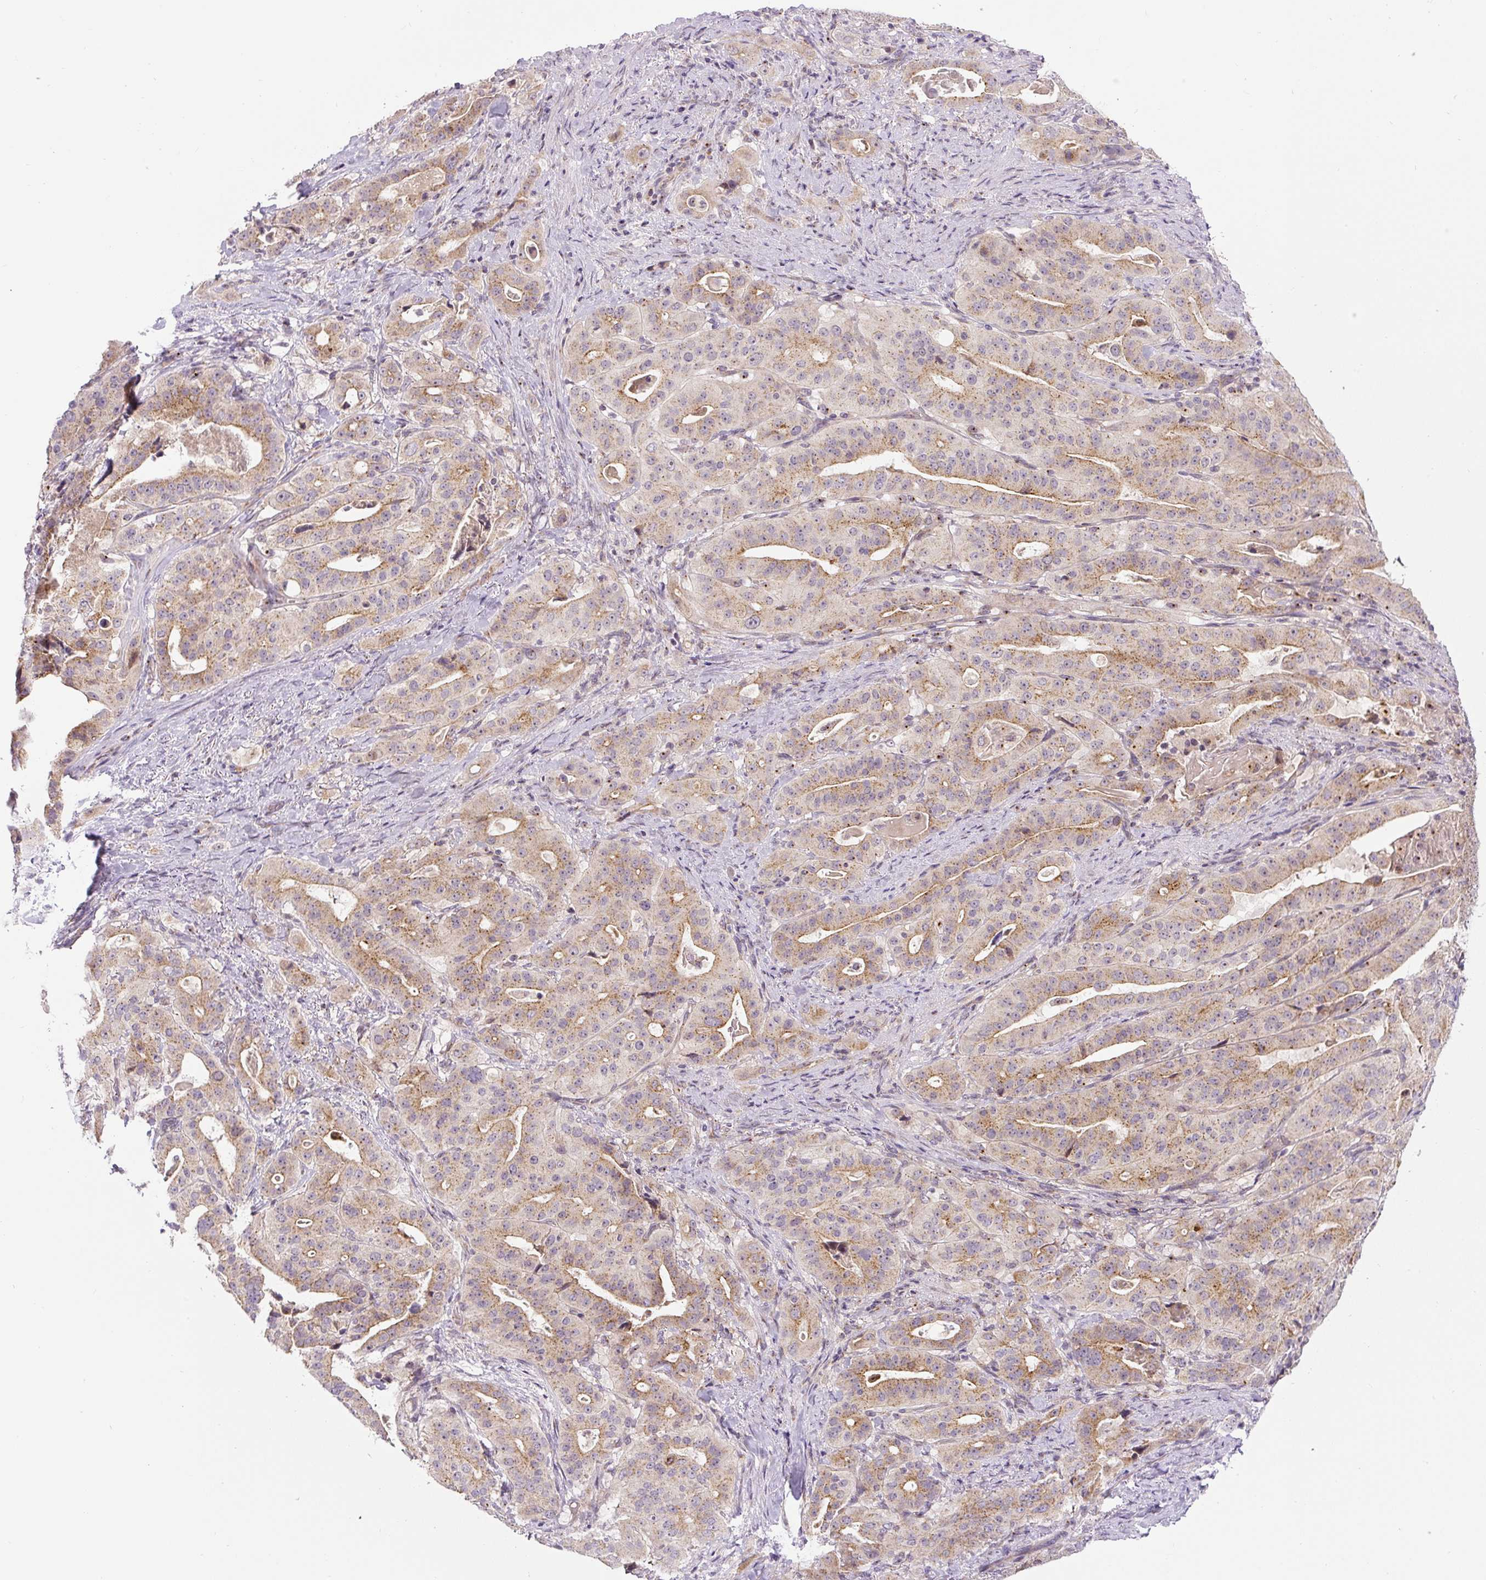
{"staining": {"intensity": "moderate", "quantity": "25%-75%", "location": "cytoplasmic/membranous"}, "tissue": "stomach cancer", "cell_type": "Tumor cells", "image_type": "cancer", "snomed": [{"axis": "morphology", "description": "Adenocarcinoma, NOS"}, {"axis": "topography", "description": "Stomach"}], "caption": "Stomach cancer tissue demonstrates moderate cytoplasmic/membranous staining in about 25%-75% of tumor cells", "gene": "PCM1", "patient": {"sex": "male", "age": 48}}